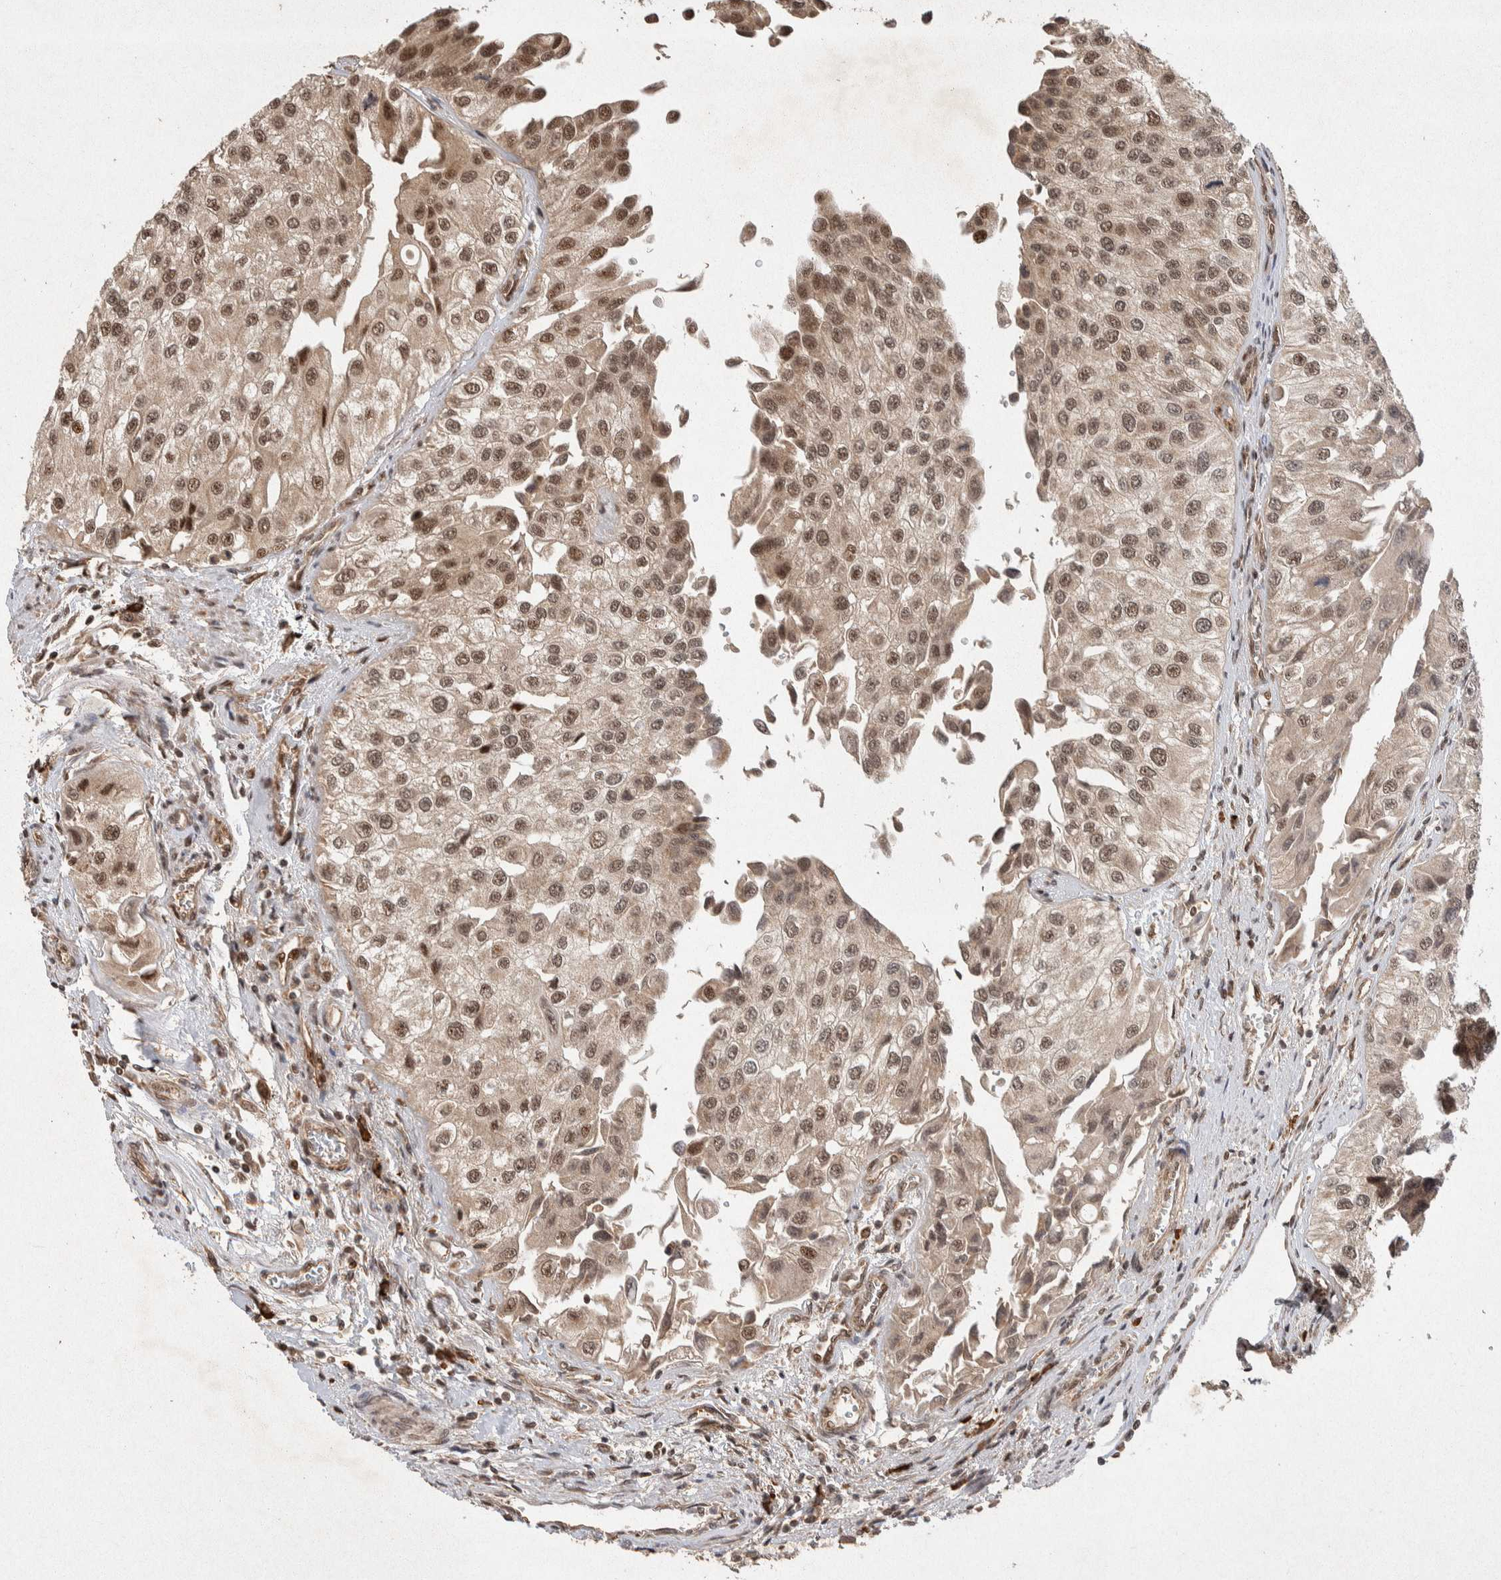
{"staining": {"intensity": "moderate", "quantity": ">75%", "location": "nuclear"}, "tissue": "urothelial cancer", "cell_type": "Tumor cells", "image_type": "cancer", "snomed": [{"axis": "morphology", "description": "Urothelial carcinoma, High grade"}, {"axis": "topography", "description": "Kidney"}, {"axis": "topography", "description": "Urinary bladder"}], "caption": "Immunohistochemistry (DAB) staining of human high-grade urothelial carcinoma reveals moderate nuclear protein expression in about >75% of tumor cells.", "gene": "TOR1B", "patient": {"sex": "male", "age": 77}}